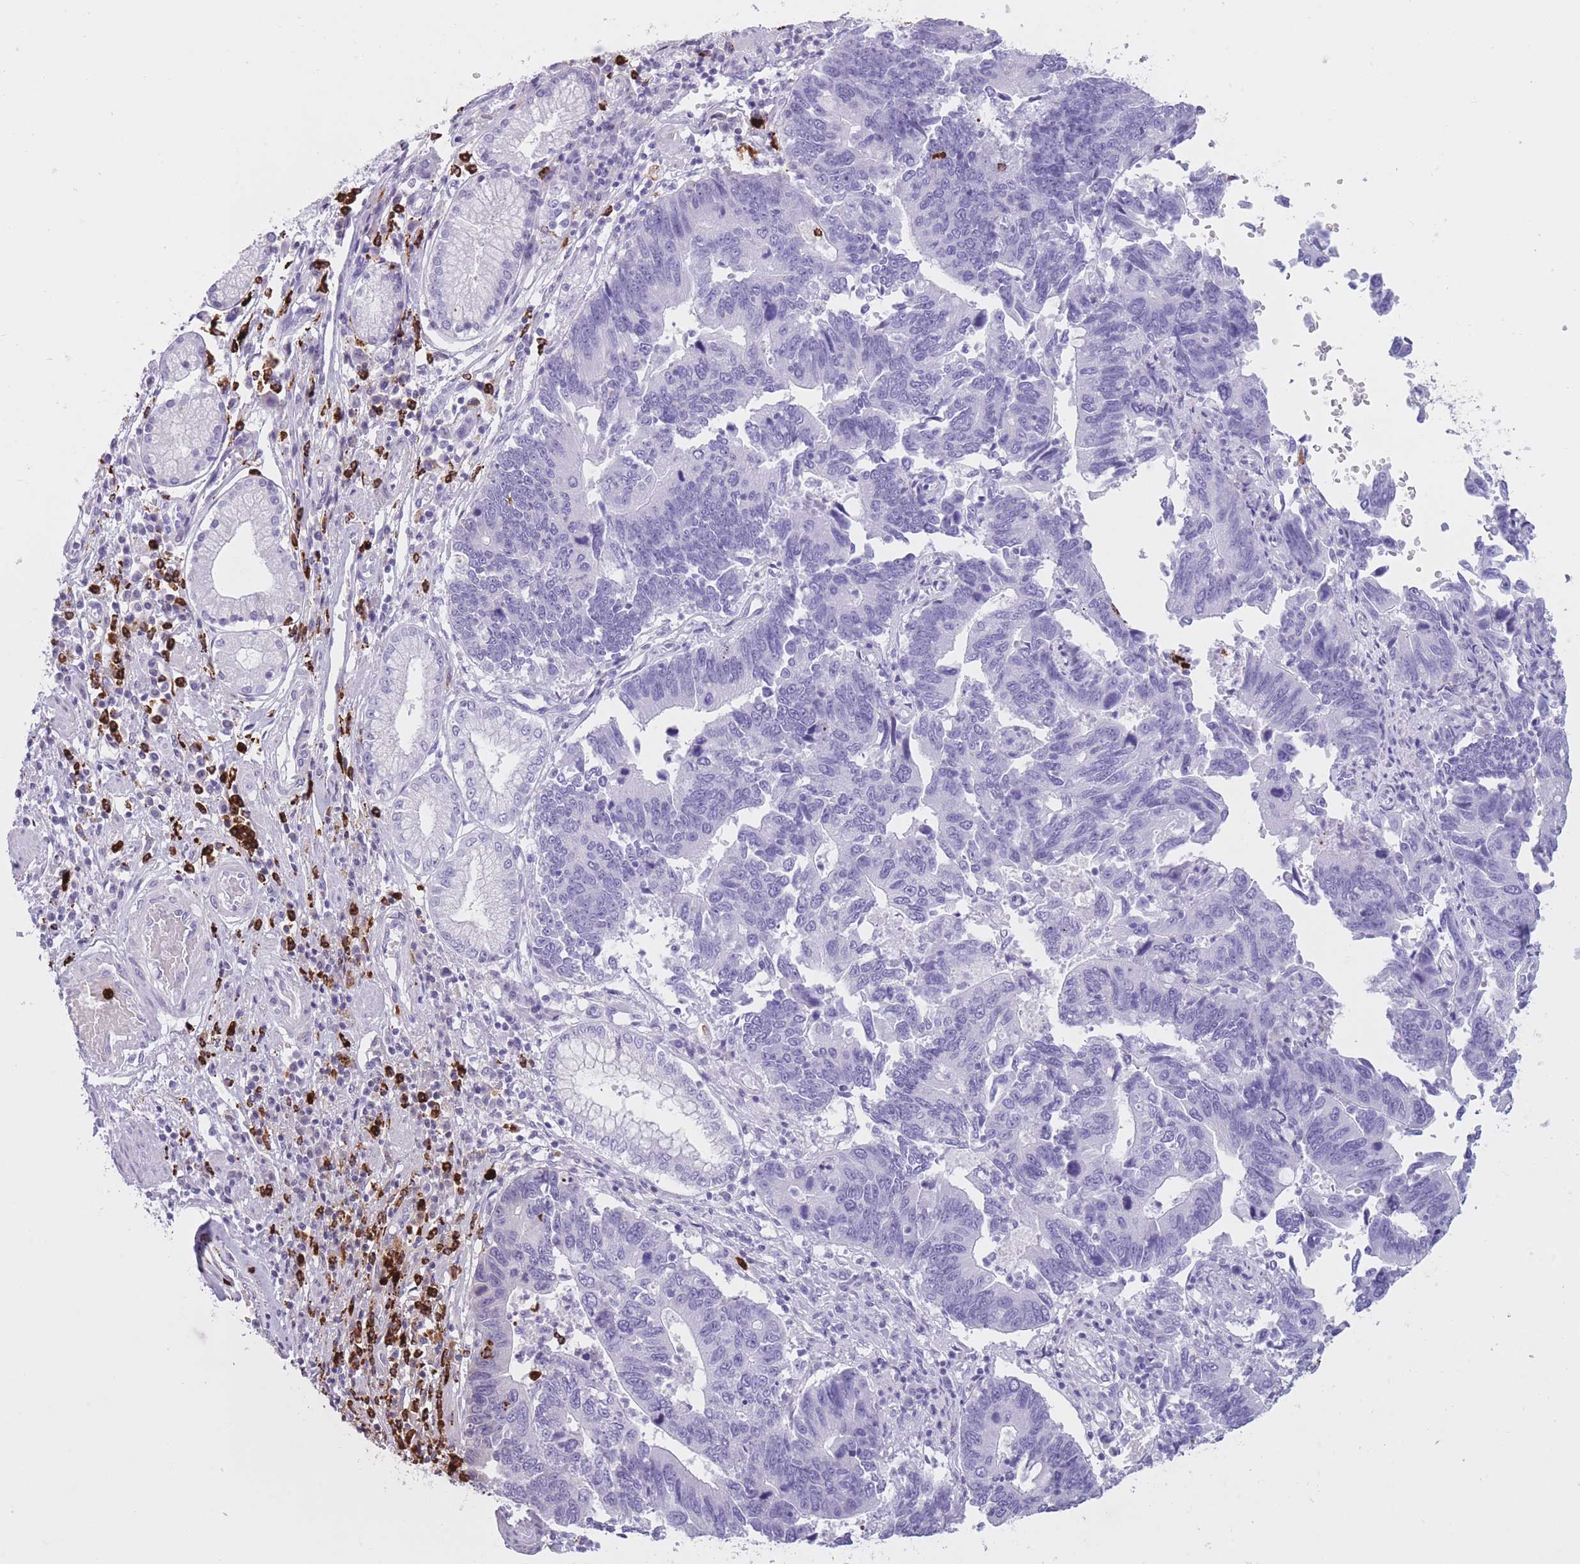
{"staining": {"intensity": "negative", "quantity": "none", "location": "none"}, "tissue": "stomach cancer", "cell_type": "Tumor cells", "image_type": "cancer", "snomed": [{"axis": "morphology", "description": "Adenocarcinoma, NOS"}, {"axis": "topography", "description": "Stomach"}], "caption": "This is a histopathology image of immunohistochemistry staining of stomach cancer, which shows no staining in tumor cells. (DAB (3,3'-diaminobenzidine) IHC with hematoxylin counter stain).", "gene": "OR4F21", "patient": {"sex": "male", "age": 59}}